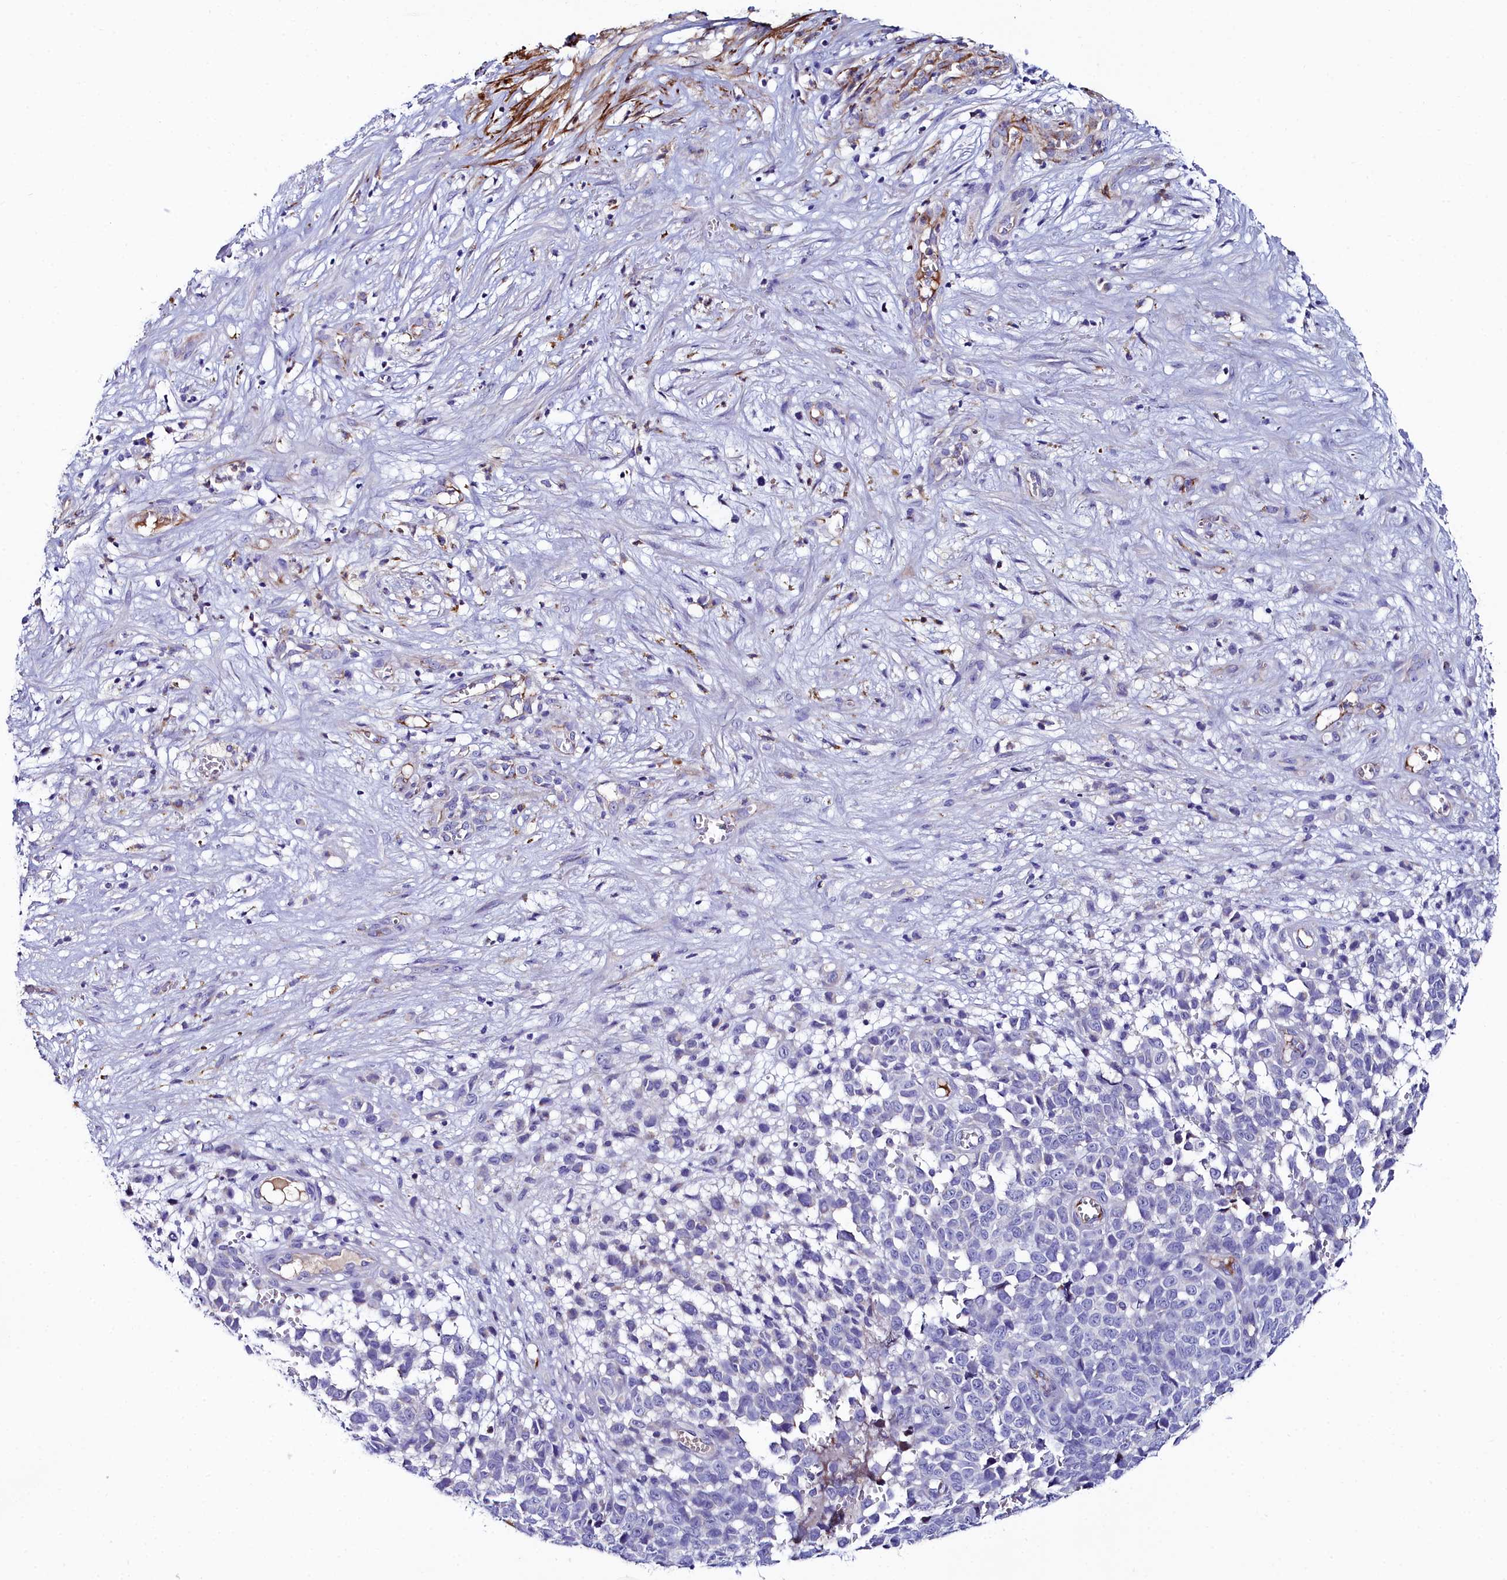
{"staining": {"intensity": "negative", "quantity": "none", "location": "none"}, "tissue": "melanoma", "cell_type": "Tumor cells", "image_type": "cancer", "snomed": [{"axis": "morphology", "description": "Malignant melanoma, NOS"}, {"axis": "topography", "description": "Nose, NOS"}], "caption": "There is no significant positivity in tumor cells of malignant melanoma.", "gene": "SLC49A3", "patient": {"sex": "female", "age": 48}}